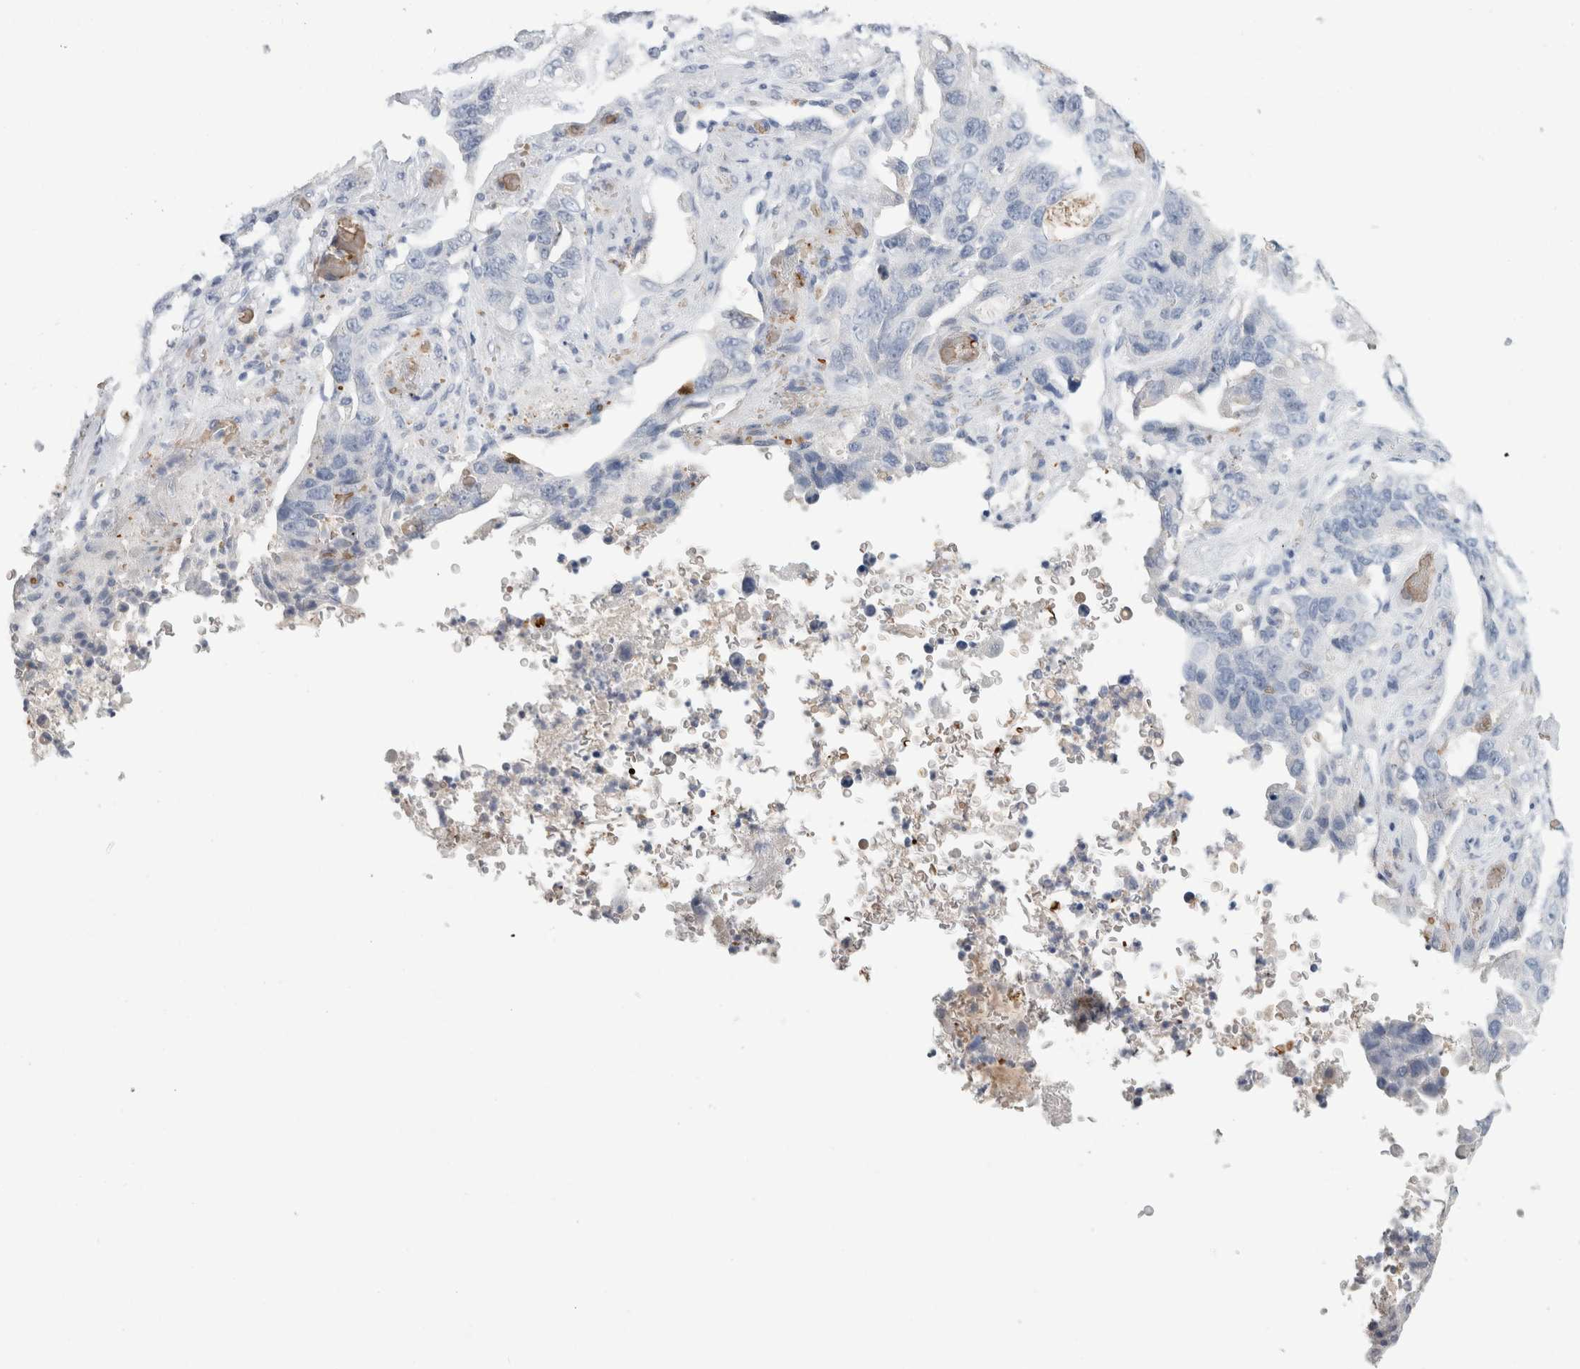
{"staining": {"intensity": "negative", "quantity": "none", "location": "none"}, "tissue": "stomach cancer", "cell_type": "Tumor cells", "image_type": "cancer", "snomed": [{"axis": "morphology", "description": "Adenocarcinoma, NOS"}, {"axis": "topography", "description": "Stomach"}], "caption": "Stomach cancer (adenocarcinoma) was stained to show a protein in brown. There is no significant positivity in tumor cells. (DAB immunohistochemistry (IHC), high magnification).", "gene": "CA1", "patient": {"sex": "female", "age": 89}}